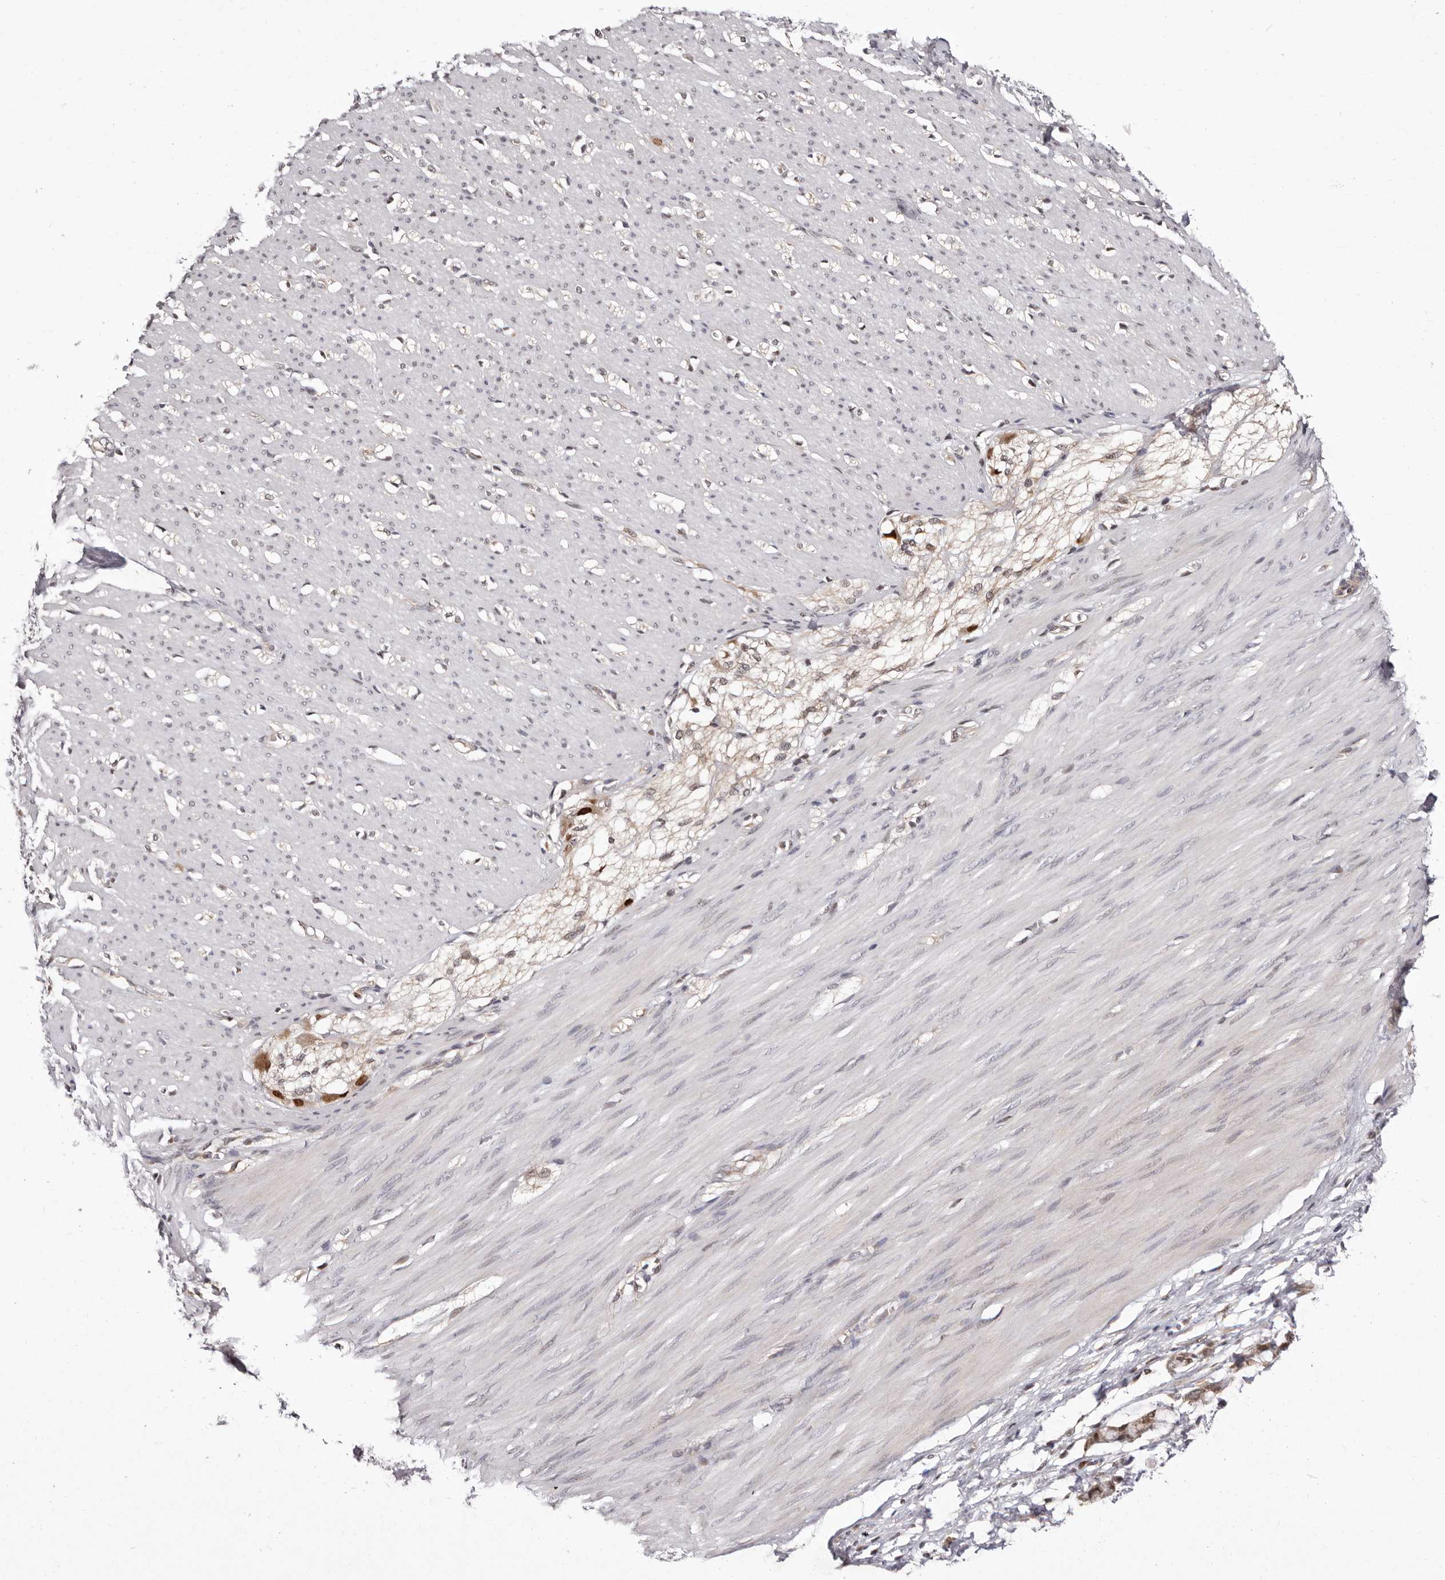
{"staining": {"intensity": "weak", "quantity": "<25%", "location": "nuclear"}, "tissue": "smooth muscle", "cell_type": "Smooth muscle cells", "image_type": "normal", "snomed": [{"axis": "morphology", "description": "Normal tissue, NOS"}, {"axis": "morphology", "description": "Adenocarcinoma, NOS"}, {"axis": "topography", "description": "Colon"}, {"axis": "topography", "description": "Peripheral nerve tissue"}], "caption": "This is an immunohistochemistry (IHC) image of benign human smooth muscle. There is no positivity in smooth muscle cells.", "gene": "GLRX3", "patient": {"sex": "male", "age": 14}}